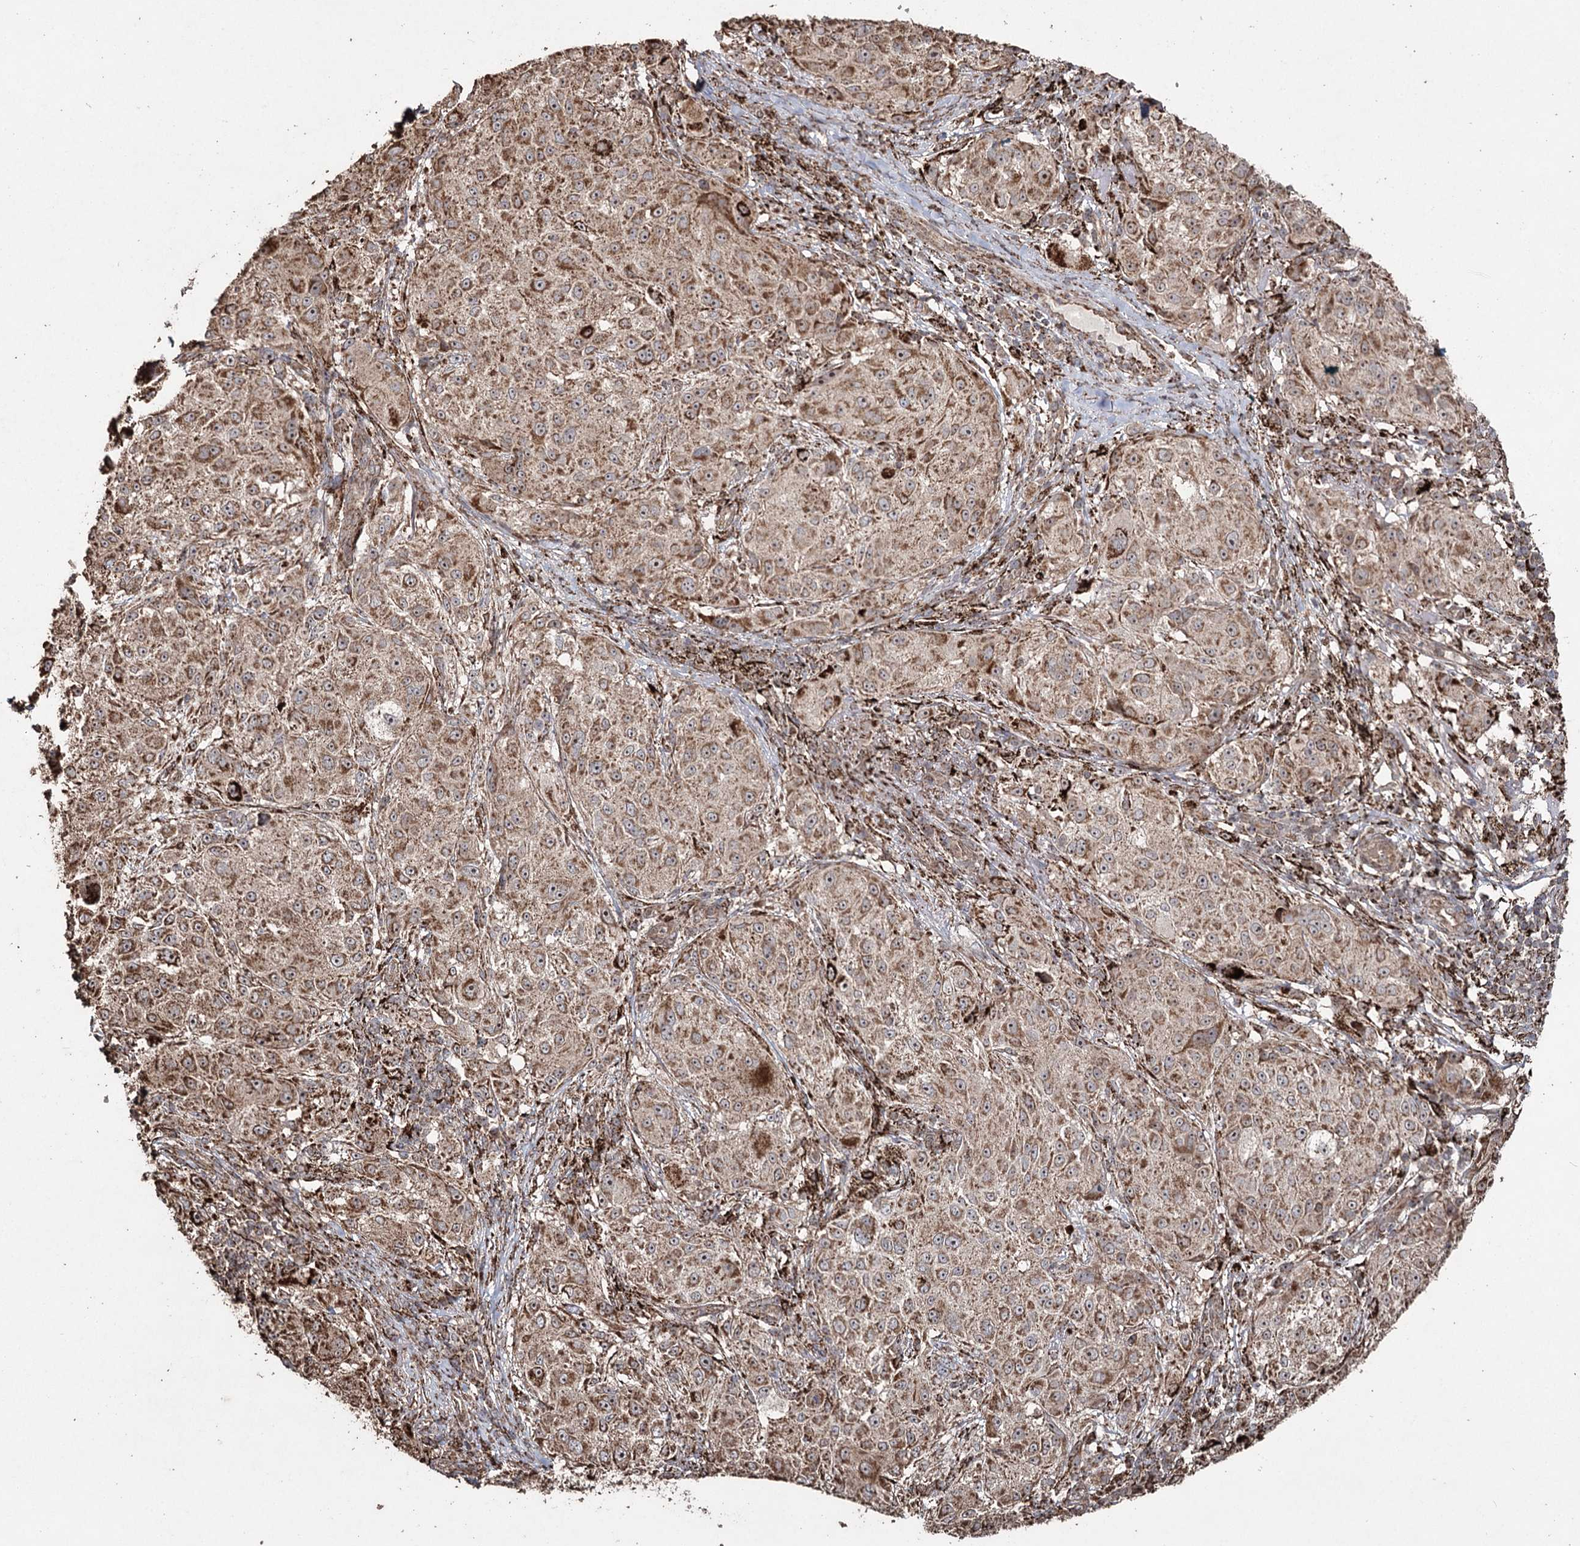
{"staining": {"intensity": "moderate", "quantity": ">75%", "location": "cytoplasmic/membranous"}, "tissue": "melanoma", "cell_type": "Tumor cells", "image_type": "cancer", "snomed": [{"axis": "morphology", "description": "Necrosis, NOS"}, {"axis": "morphology", "description": "Malignant melanoma, NOS"}, {"axis": "topography", "description": "Skin"}], "caption": "Immunohistochemistry photomicrograph of melanoma stained for a protein (brown), which reveals medium levels of moderate cytoplasmic/membranous staining in approximately >75% of tumor cells.", "gene": "SLF2", "patient": {"sex": "female", "age": 87}}